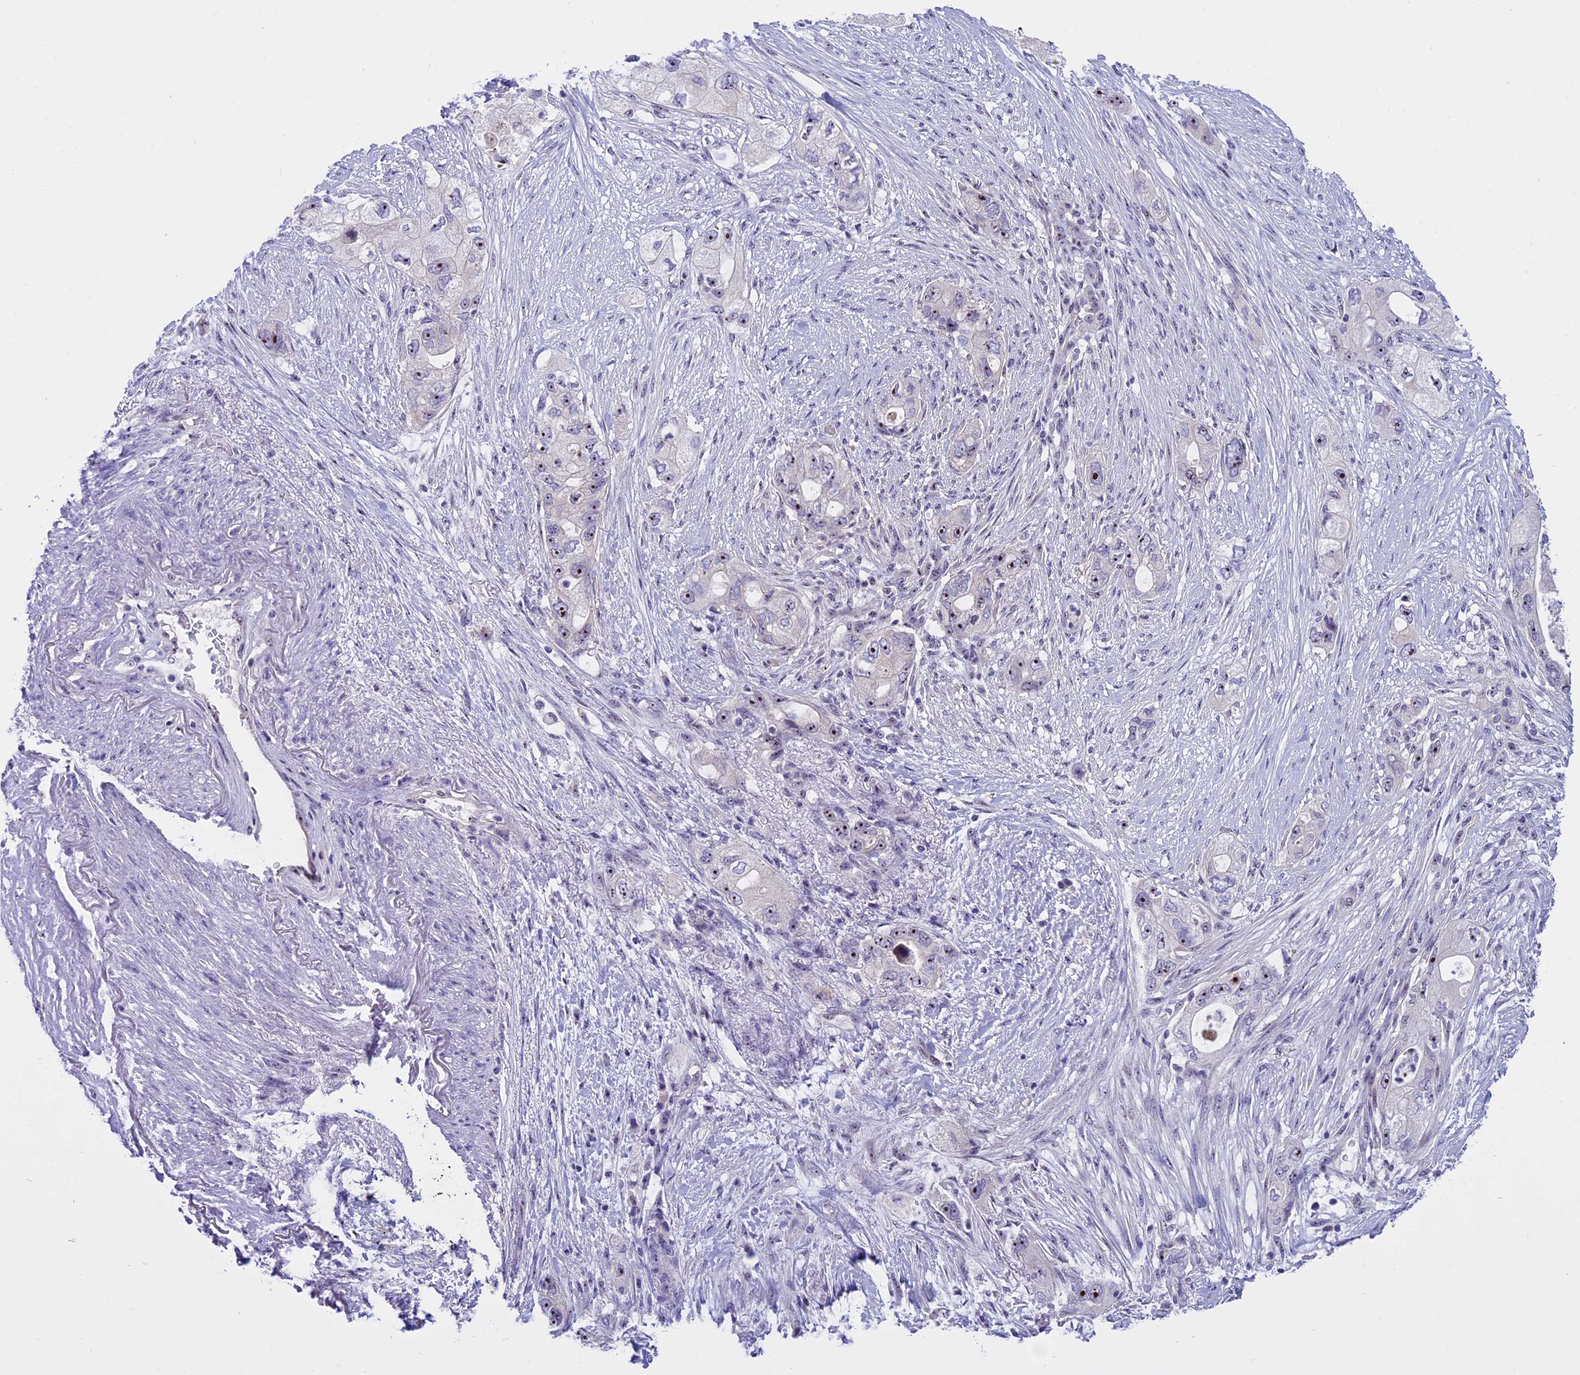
{"staining": {"intensity": "moderate", "quantity": "<25%", "location": "nuclear"}, "tissue": "pancreatic cancer", "cell_type": "Tumor cells", "image_type": "cancer", "snomed": [{"axis": "morphology", "description": "Adenocarcinoma, NOS"}, {"axis": "topography", "description": "Pancreas"}], "caption": "Immunohistochemical staining of human pancreatic cancer (adenocarcinoma) reveals moderate nuclear protein expression in approximately <25% of tumor cells. (Stains: DAB in brown, nuclei in blue, Microscopy: brightfield microscopy at high magnification).", "gene": "TBL3", "patient": {"sex": "female", "age": 73}}